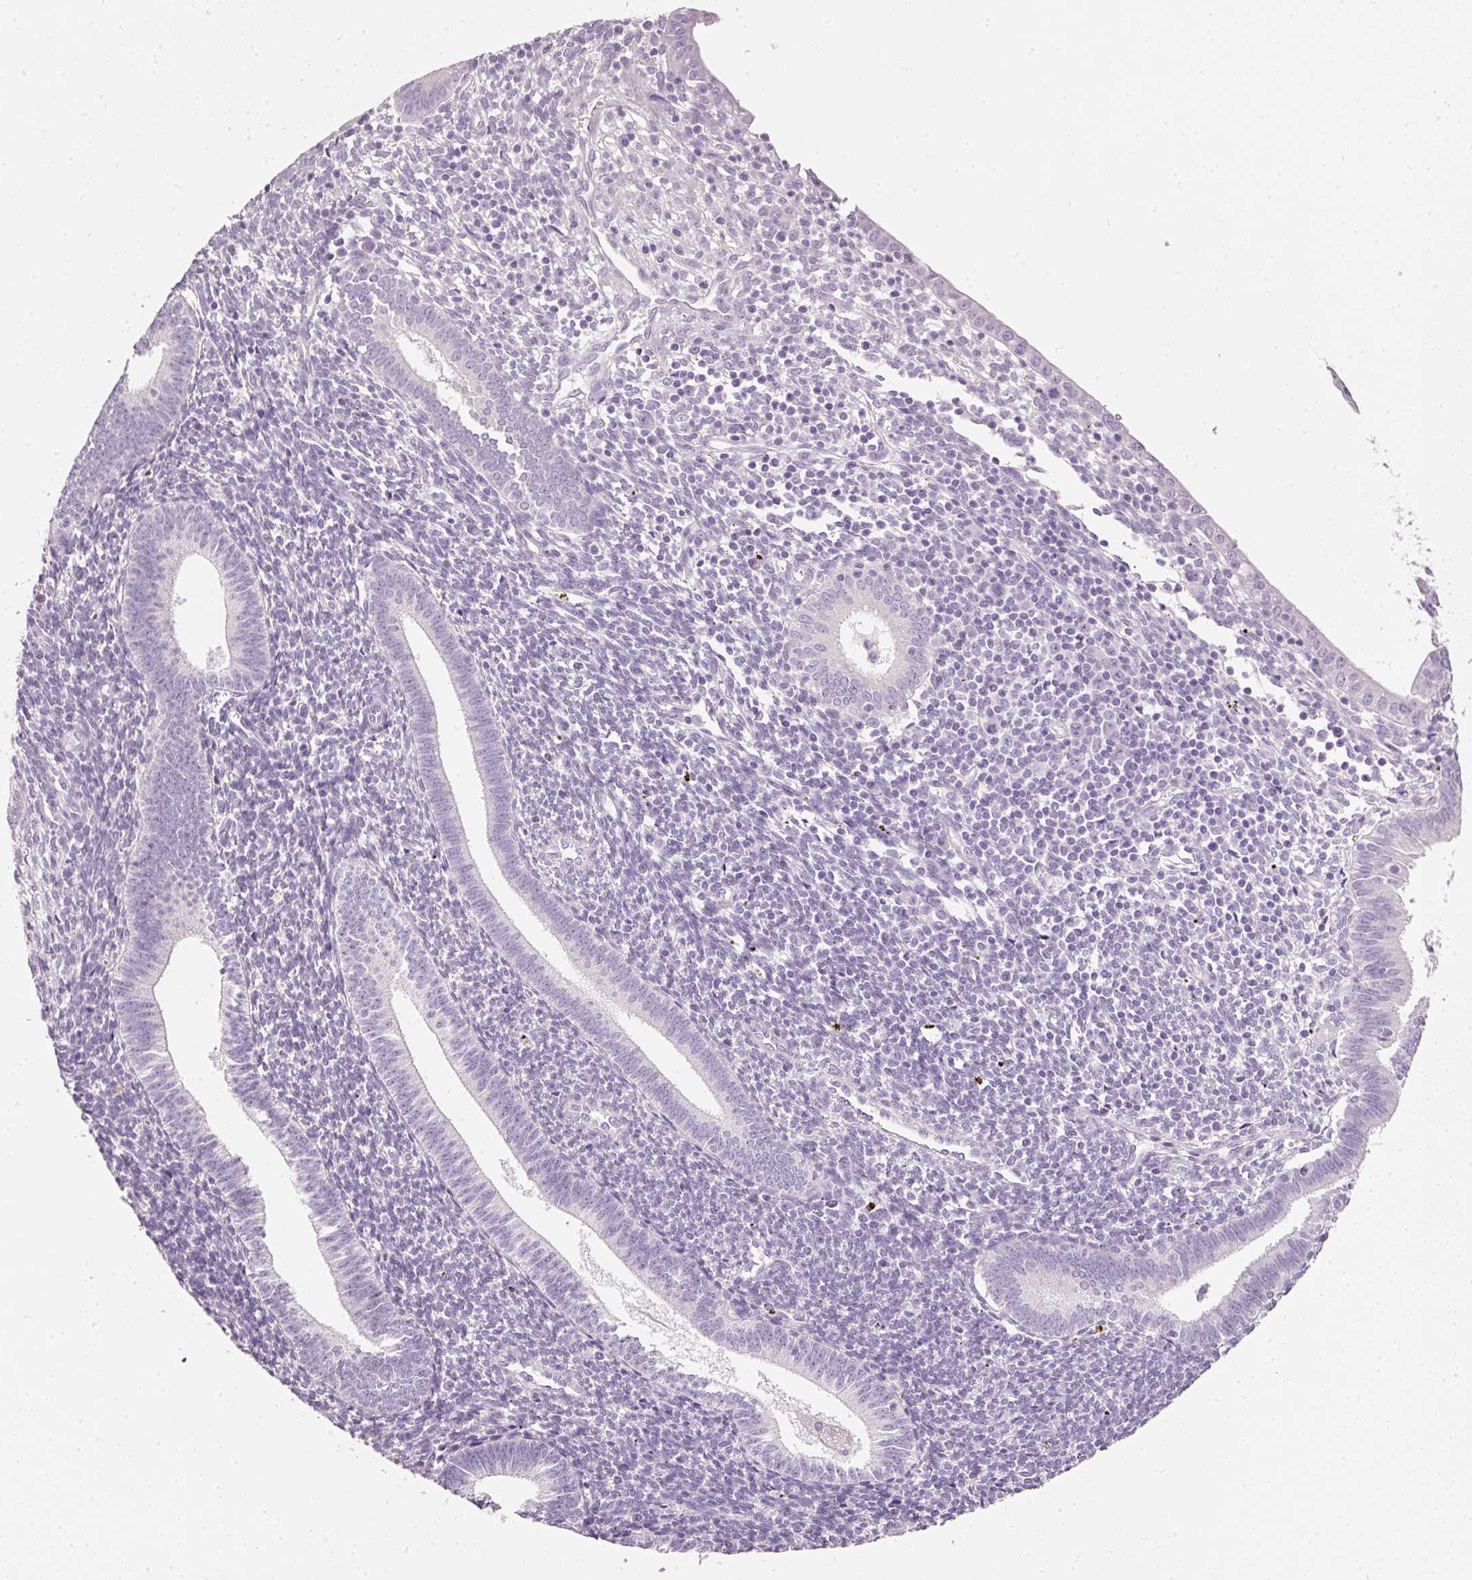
{"staining": {"intensity": "negative", "quantity": "none", "location": "none"}, "tissue": "endometrium", "cell_type": "Cells in endometrial stroma", "image_type": "normal", "snomed": [{"axis": "morphology", "description": "Normal tissue, NOS"}, {"axis": "topography", "description": "Endometrium"}], "caption": "High magnification brightfield microscopy of unremarkable endometrium stained with DAB (brown) and counterstained with hematoxylin (blue): cells in endometrial stroma show no significant expression. Brightfield microscopy of immunohistochemistry stained with DAB (3,3'-diaminobenzidine) (brown) and hematoxylin (blue), captured at high magnification.", "gene": "PDXDC1", "patient": {"sex": "female", "age": 41}}